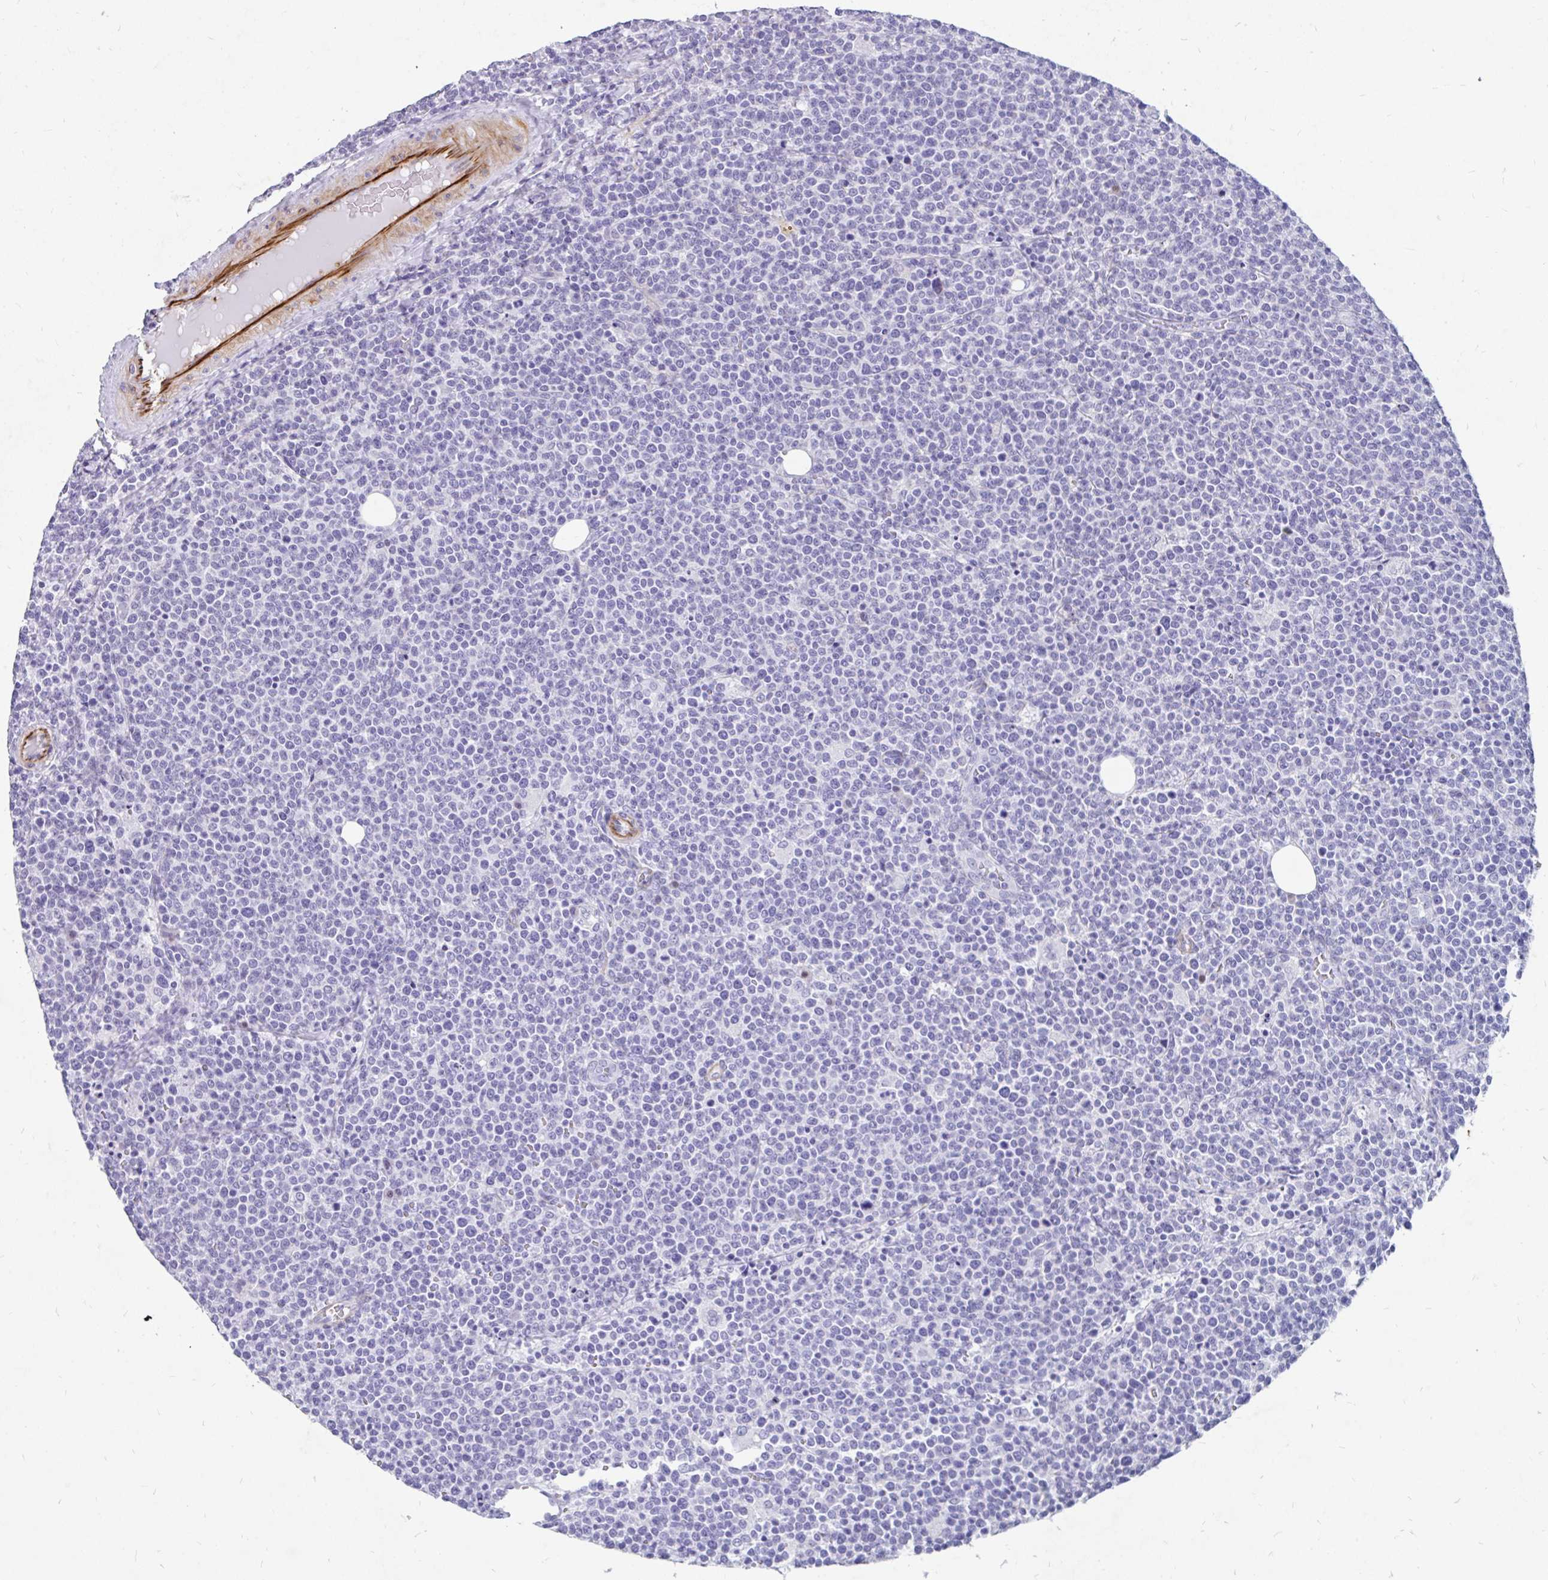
{"staining": {"intensity": "negative", "quantity": "none", "location": "none"}, "tissue": "lymphoma", "cell_type": "Tumor cells", "image_type": "cancer", "snomed": [{"axis": "morphology", "description": "Malignant lymphoma, non-Hodgkin's type, High grade"}, {"axis": "topography", "description": "Lymph node"}], "caption": "Protein analysis of high-grade malignant lymphoma, non-Hodgkin's type shows no significant positivity in tumor cells. (Immunohistochemistry (ihc), brightfield microscopy, high magnification).", "gene": "EML5", "patient": {"sex": "male", "age": 61}}